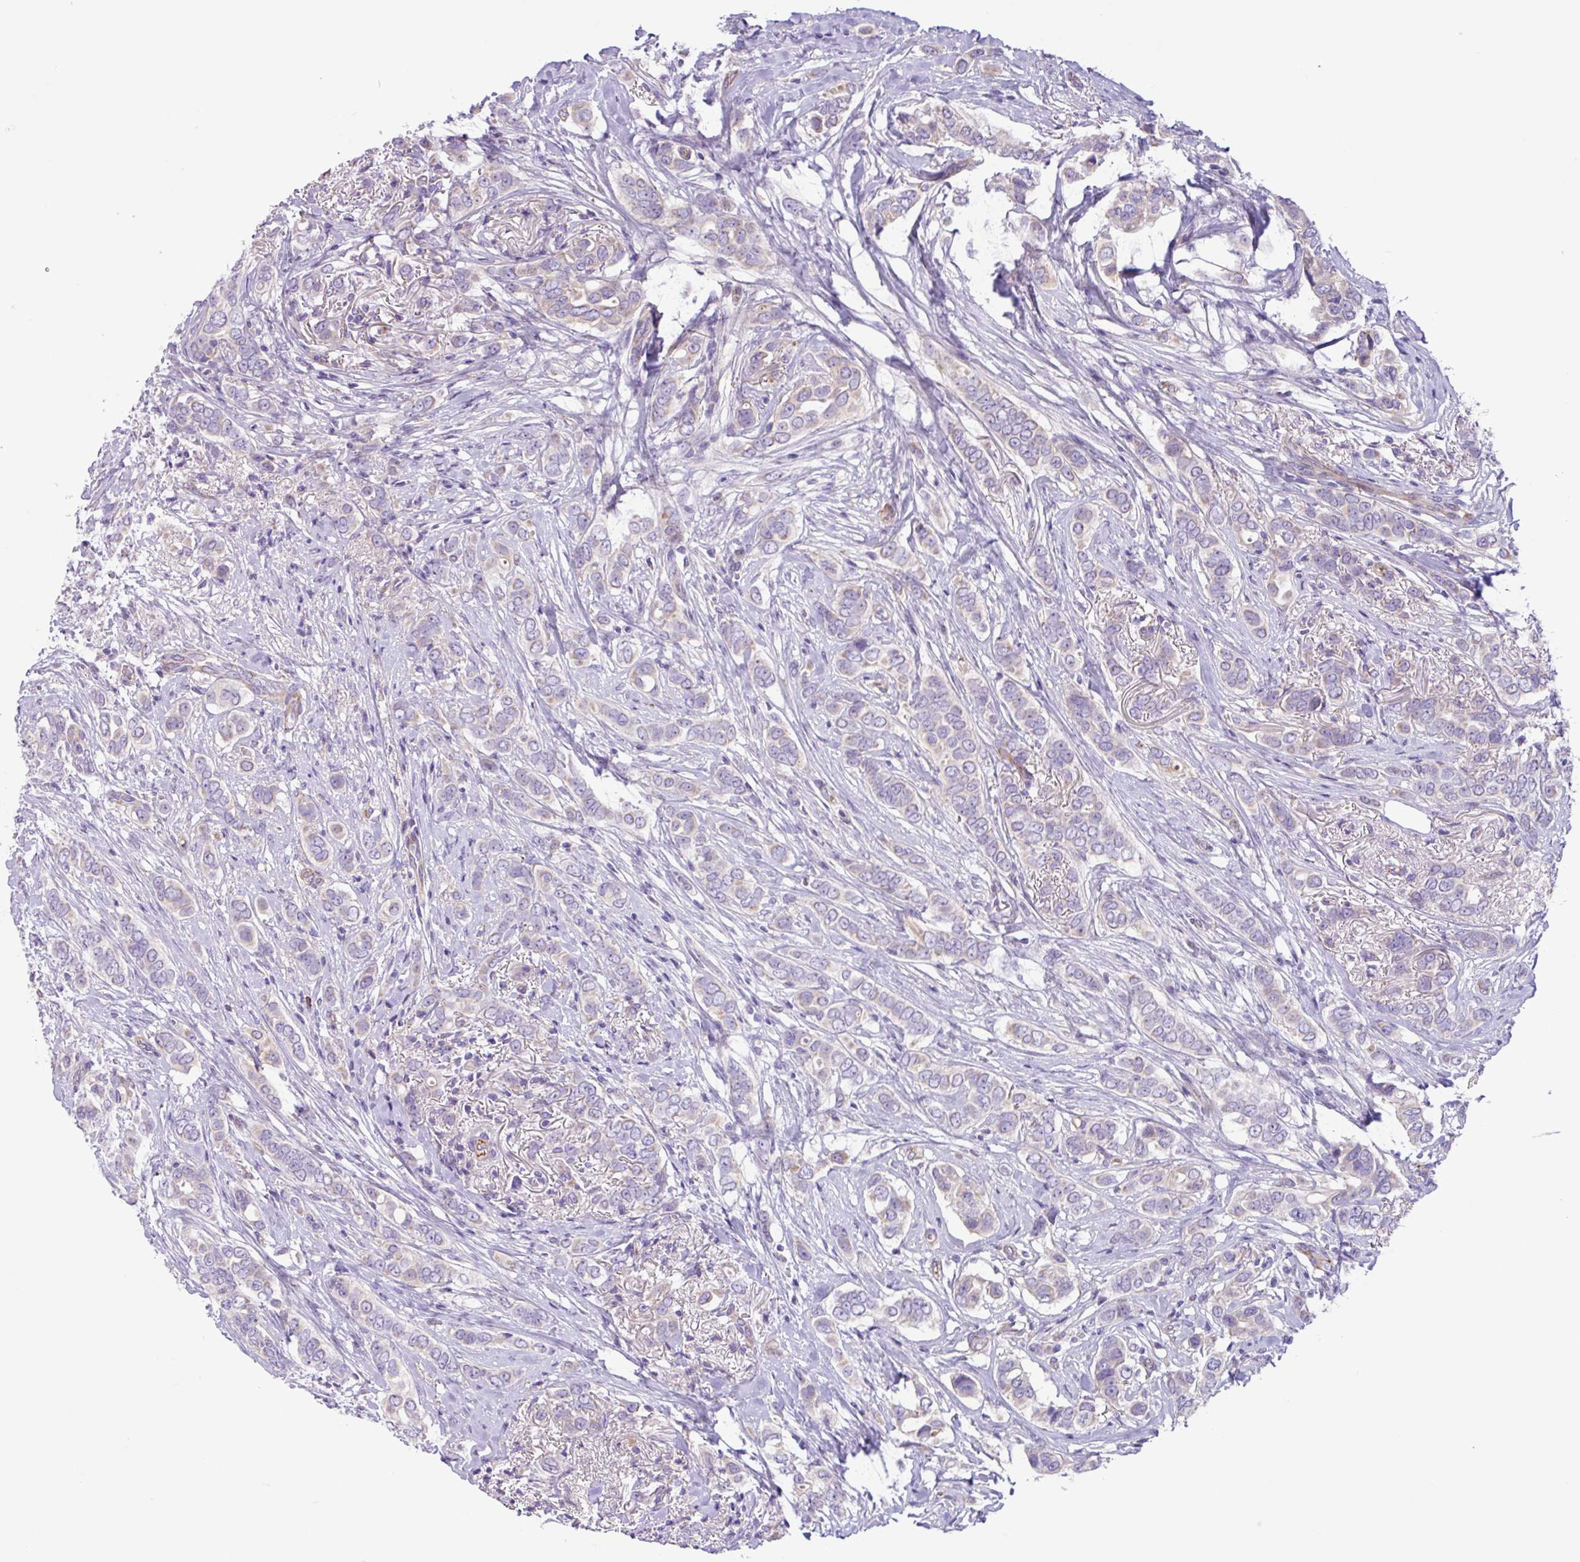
{"staining": {"intensity": "negative", "quantity": "none", "location": "none"}, "tissue": "breast cancer", "cell_type": "Tumor cells", "image_type": "cancer", "snomed": [{"axis": "morphology", "description": "Lobular carcinoma"}, {"axis": "topography", "description": "Breast"}], "caption": "IHC photomicrograph of neoplastic tissue: human breast cancer stained with DAB (3,3'-diaminobenzidine) exhibits no significant protein staining in tumor cells.", "gene": "MRM2", "patient": {"sex": "female", "age": 51}}